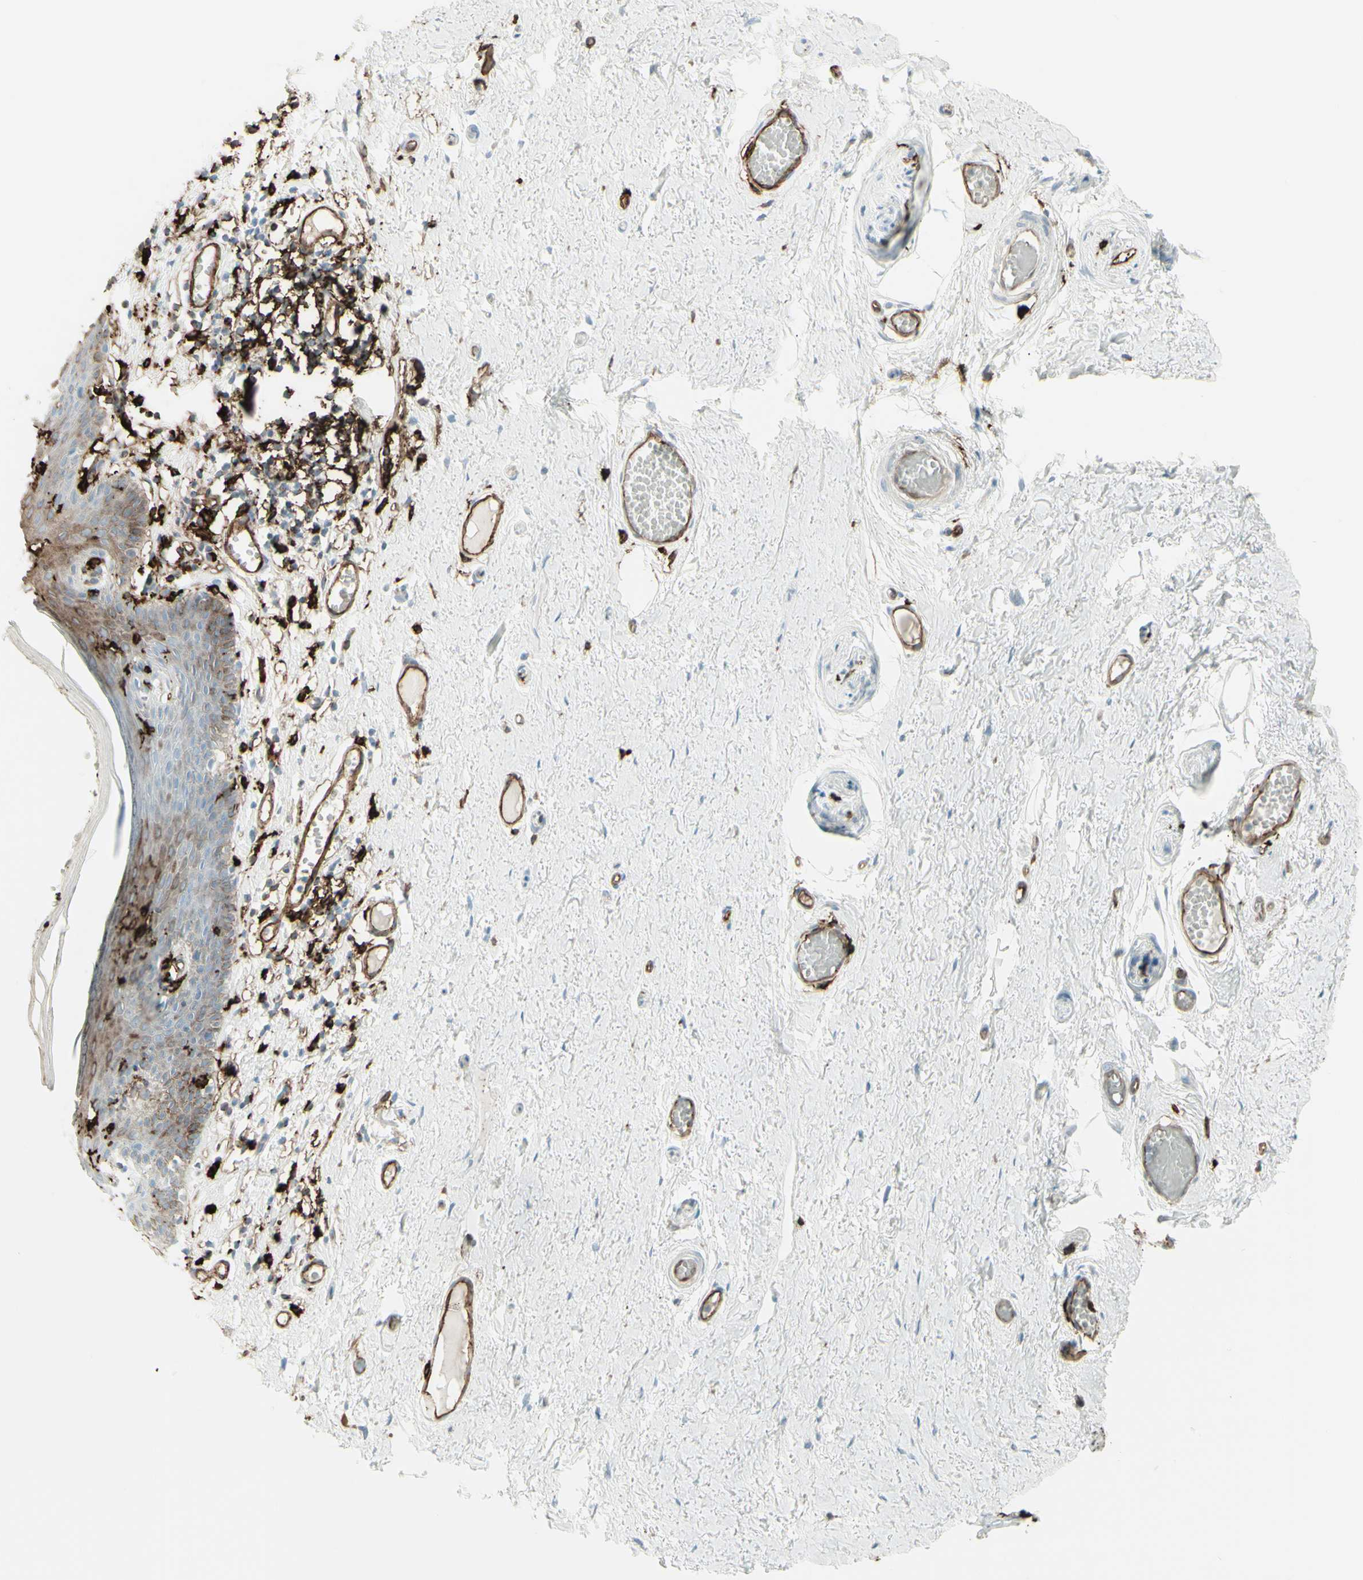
{"staining": {"intensity": "moderate", "quantity": "25%-75%", "location": "cytoplasmic/membranous"}, "tissue": "skin", "cell_type": "Epidermal cells", "image_type": "normal", "snomed": [{"axis": "morphology", "description": "Normal tissue, NOS"}, {"axis": "topography", "description": "Adipose tissue"}, {"axis": "topography", "description": "Vascular tissue"}, {"axis": "topography", "description": "Anal"}, {"axis": "topography", "description": "Peripheral nerve tissue"}], "caption": "Protein analysis of normal skin exhibits moderate cytoplasmic/membranous positivity in about 25%-75% of epidermal cells.", "gene": "HLA", "patient": {"sex": "female", "age": 54}}